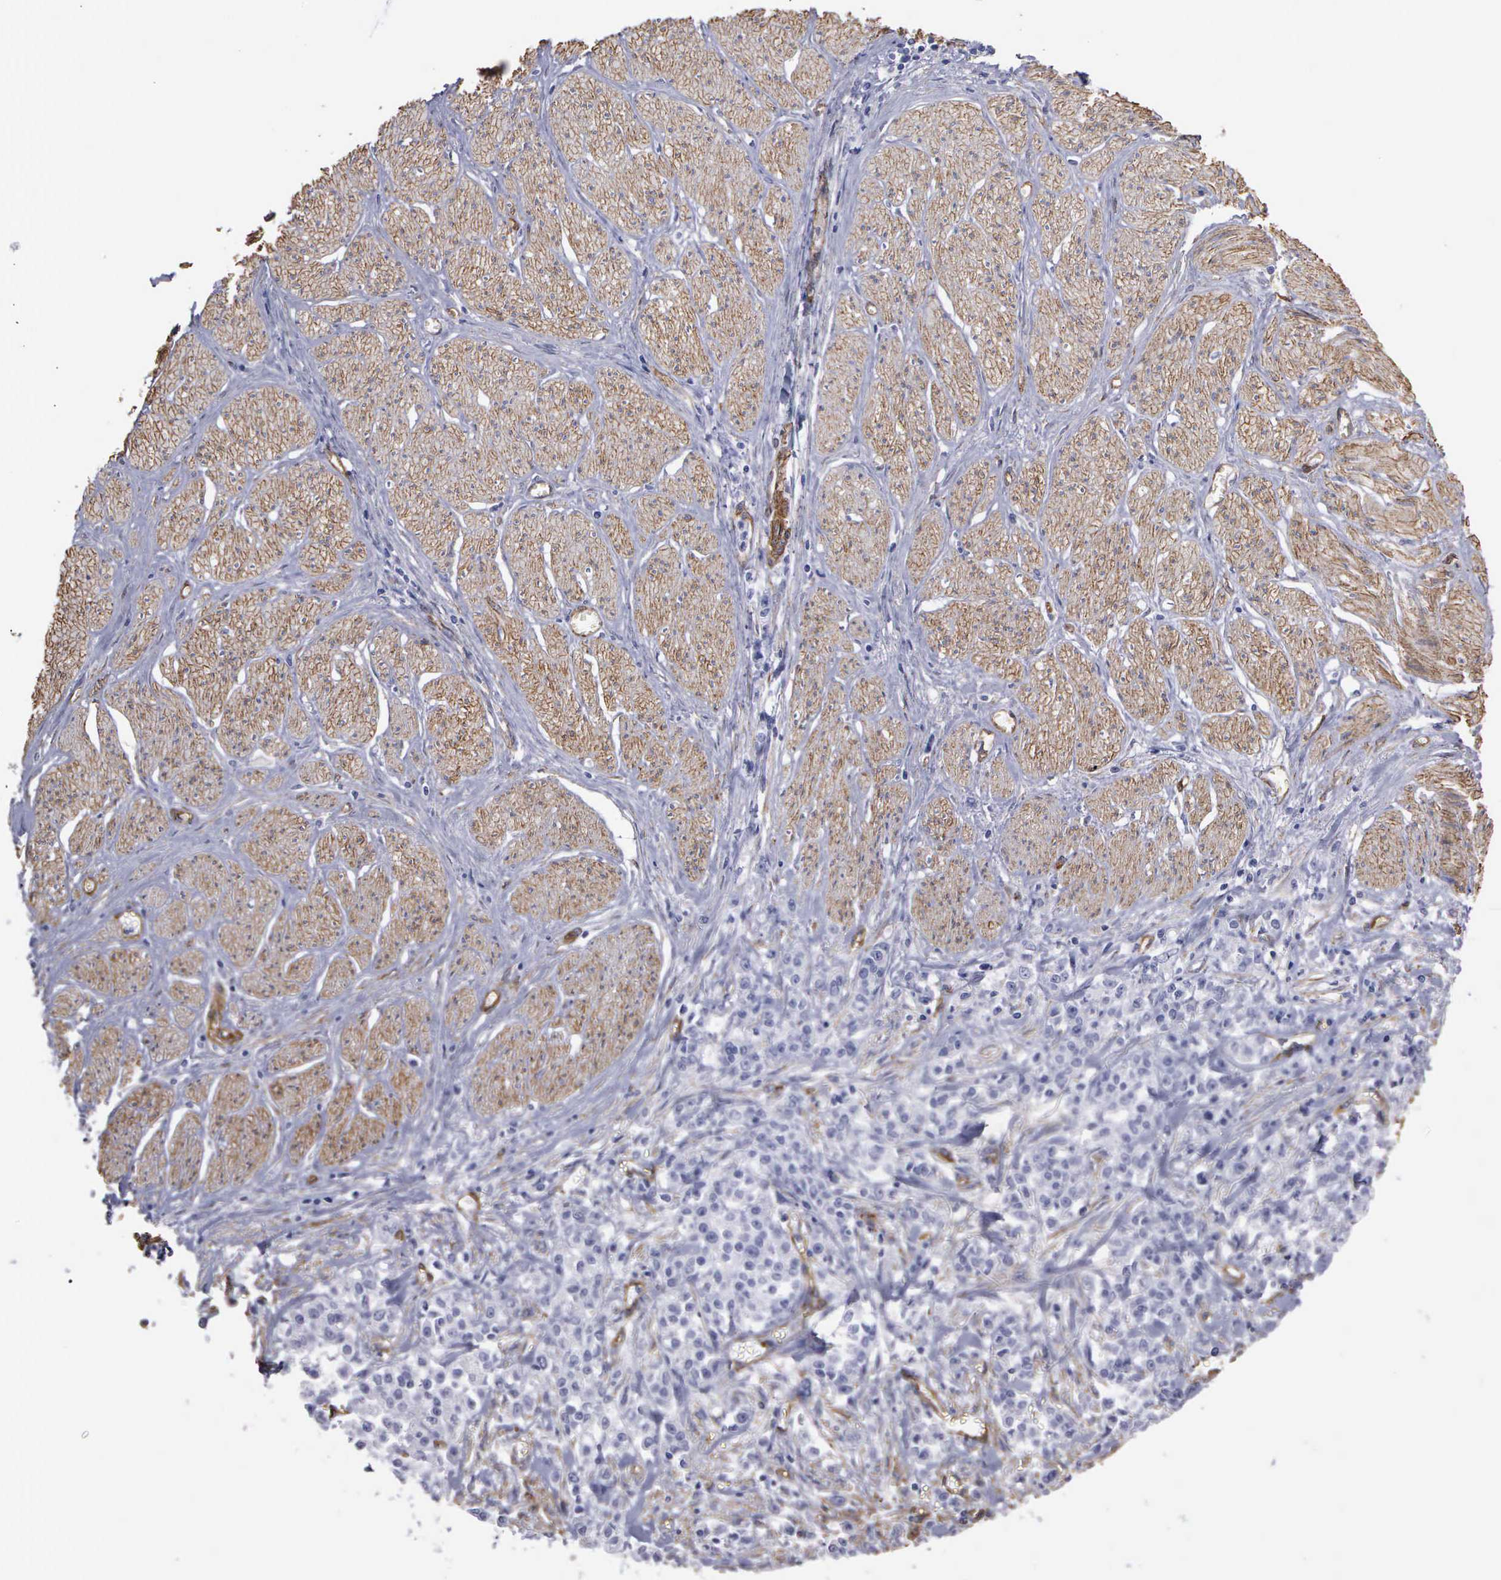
{"staining": {"intensity": "negative", "quantity": "none", "location": "none"}, "tissue": "stomach cancer", "cell_type": "Tumor cells", "image_type": "cancer", "snomed": [{"axis": "morphology", "description": "Adenocarcinoma, NOS"}, {"axis": "topography", "description": "Stomach"}], "caption": "An image of human adenocarcinoma (stomach) is negative for staining in tumor cells. (DAB (3,3'-diaminobenzidine) IHC, high magnification).", "gene": "MAGEB10", "patient": {"sex": "male", "age": 72}}